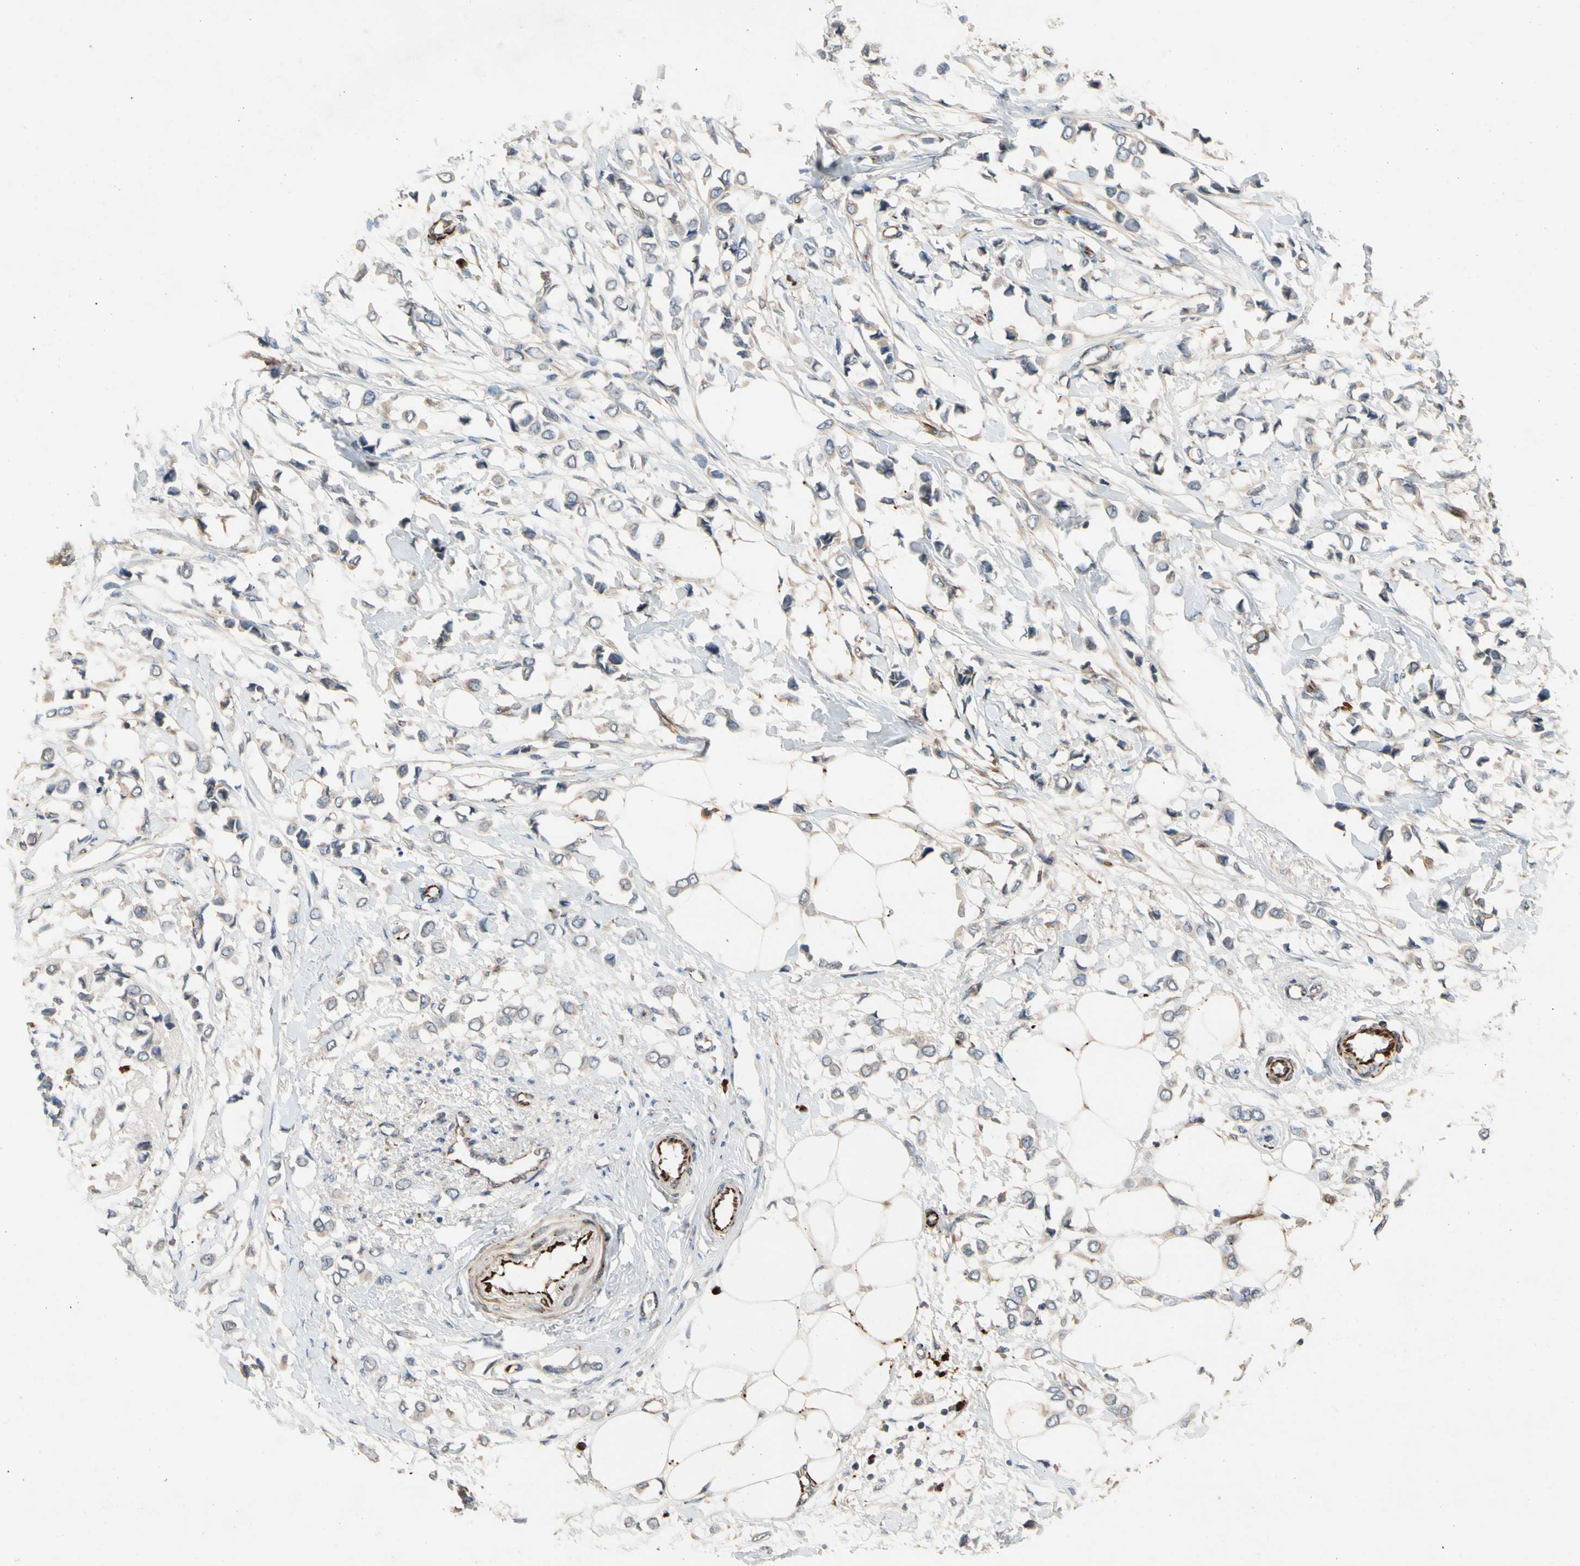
{"staining": {"intensity": "weak", "quantity": "25%-75%", "location": "cytoplasmic/membranous"}, "tissue": "breast cancer", "cell_type": "Tumor cells", "image_type": "cancer", "snomed": [{"axis": "morphology", "description": "Lobular carcinoma"}, {"axis": "topography", "description": "Breast"}], "caption": "Breast cancer stained for a protein demonstrates weak cytoplasmic/membranous positivity in tumor cells.", "gene": "FGD6", "patient": {"sex": "female", "age": 51}}